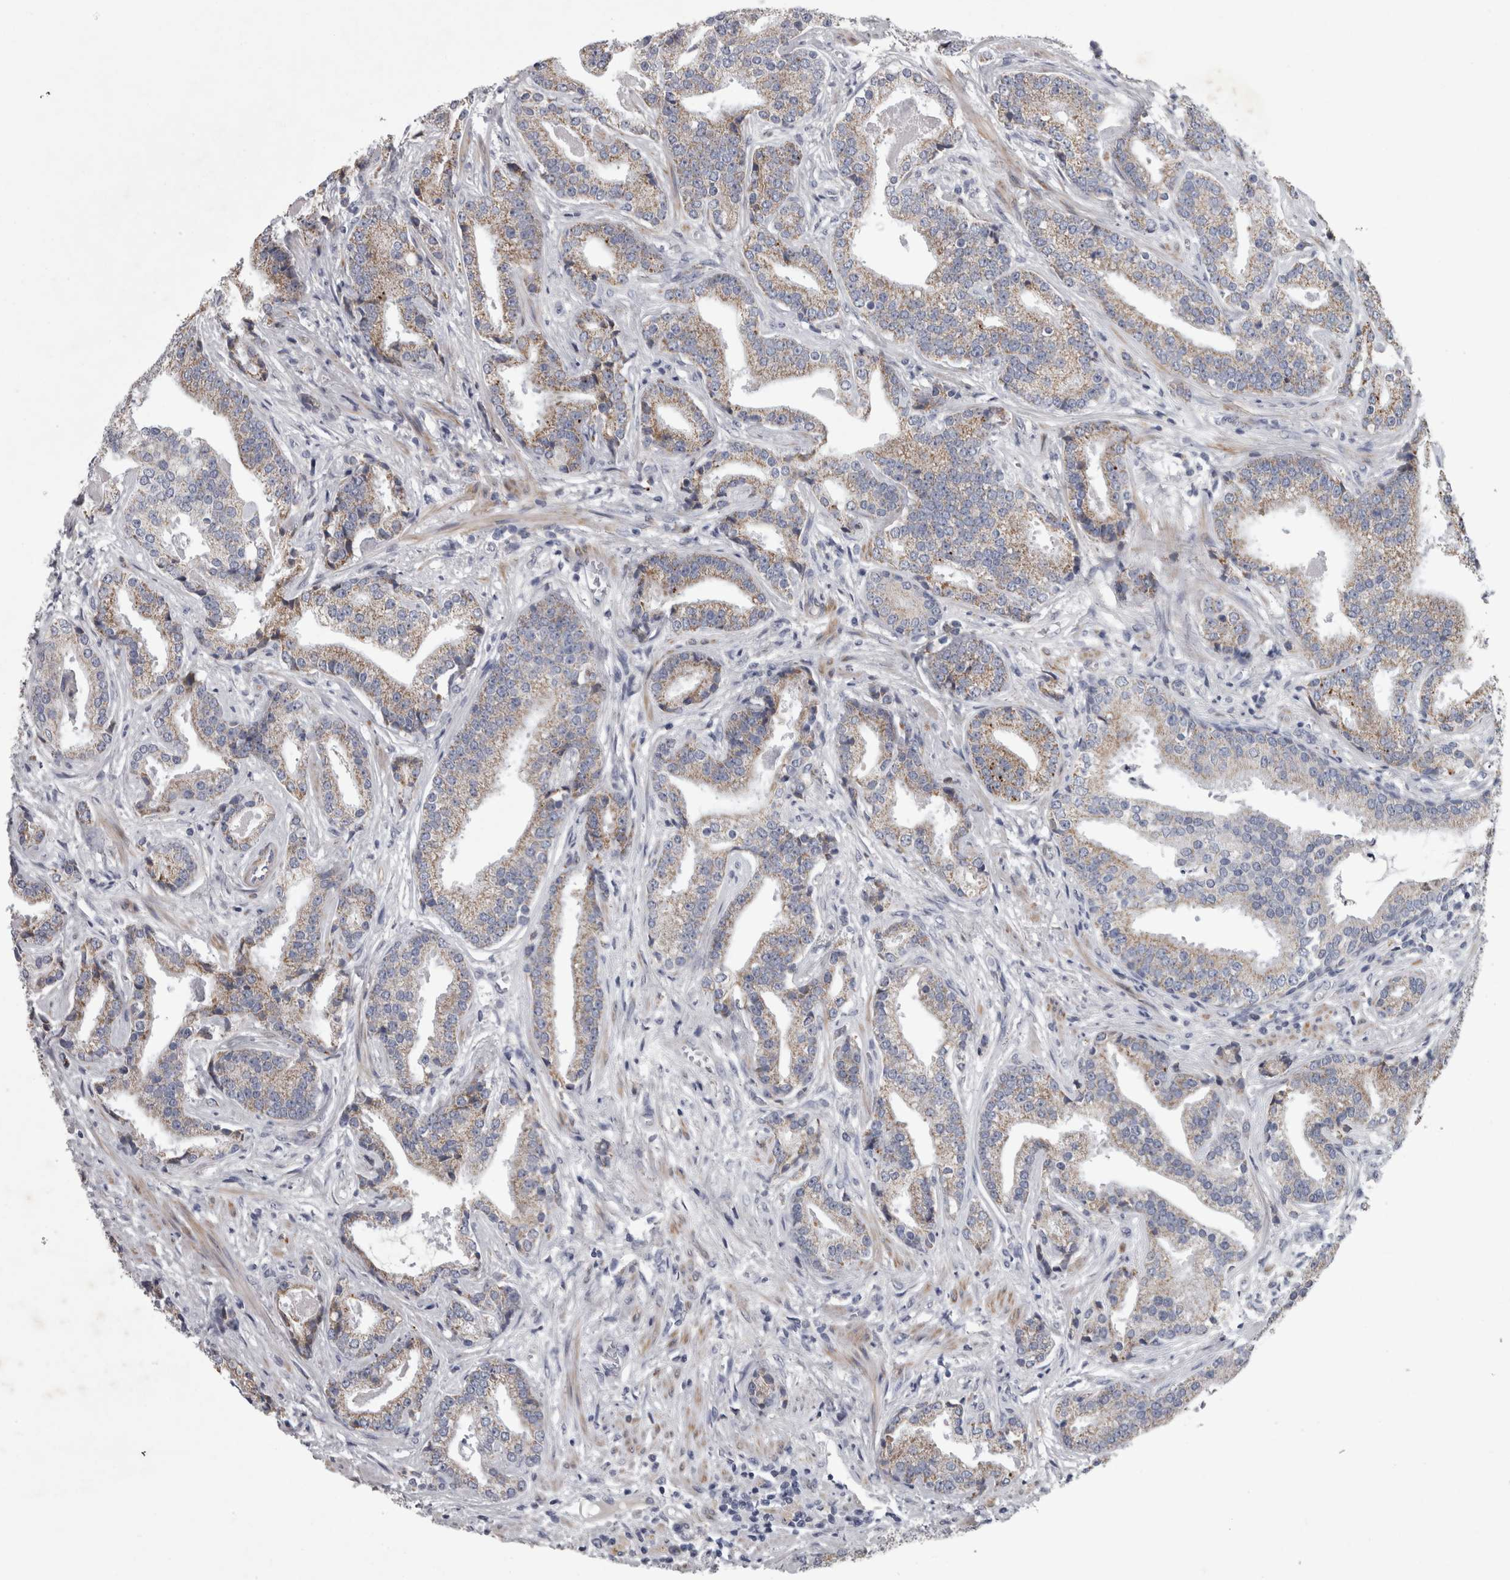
{"staining": {"intensity": "weak", "quantity": "25%-75%", "location": "cytoplasmic/membranous"}, "tissue": "prostate cancer", "cell_type": "Tumor cells", "image_type": "cancer", "snomed": [{"axis": "morphology", "description": "Adenocarcinoma, Low grade"}, {"axis": "topography", "description": "Prostate"}], "caption": "The image reveals a brown stain indicating the presence of a protein in the cytoplasmic/membranous of tumor cells in prostate cancer.", "gene": "DBT", "patient": {"sex": "male", "age": 67}}